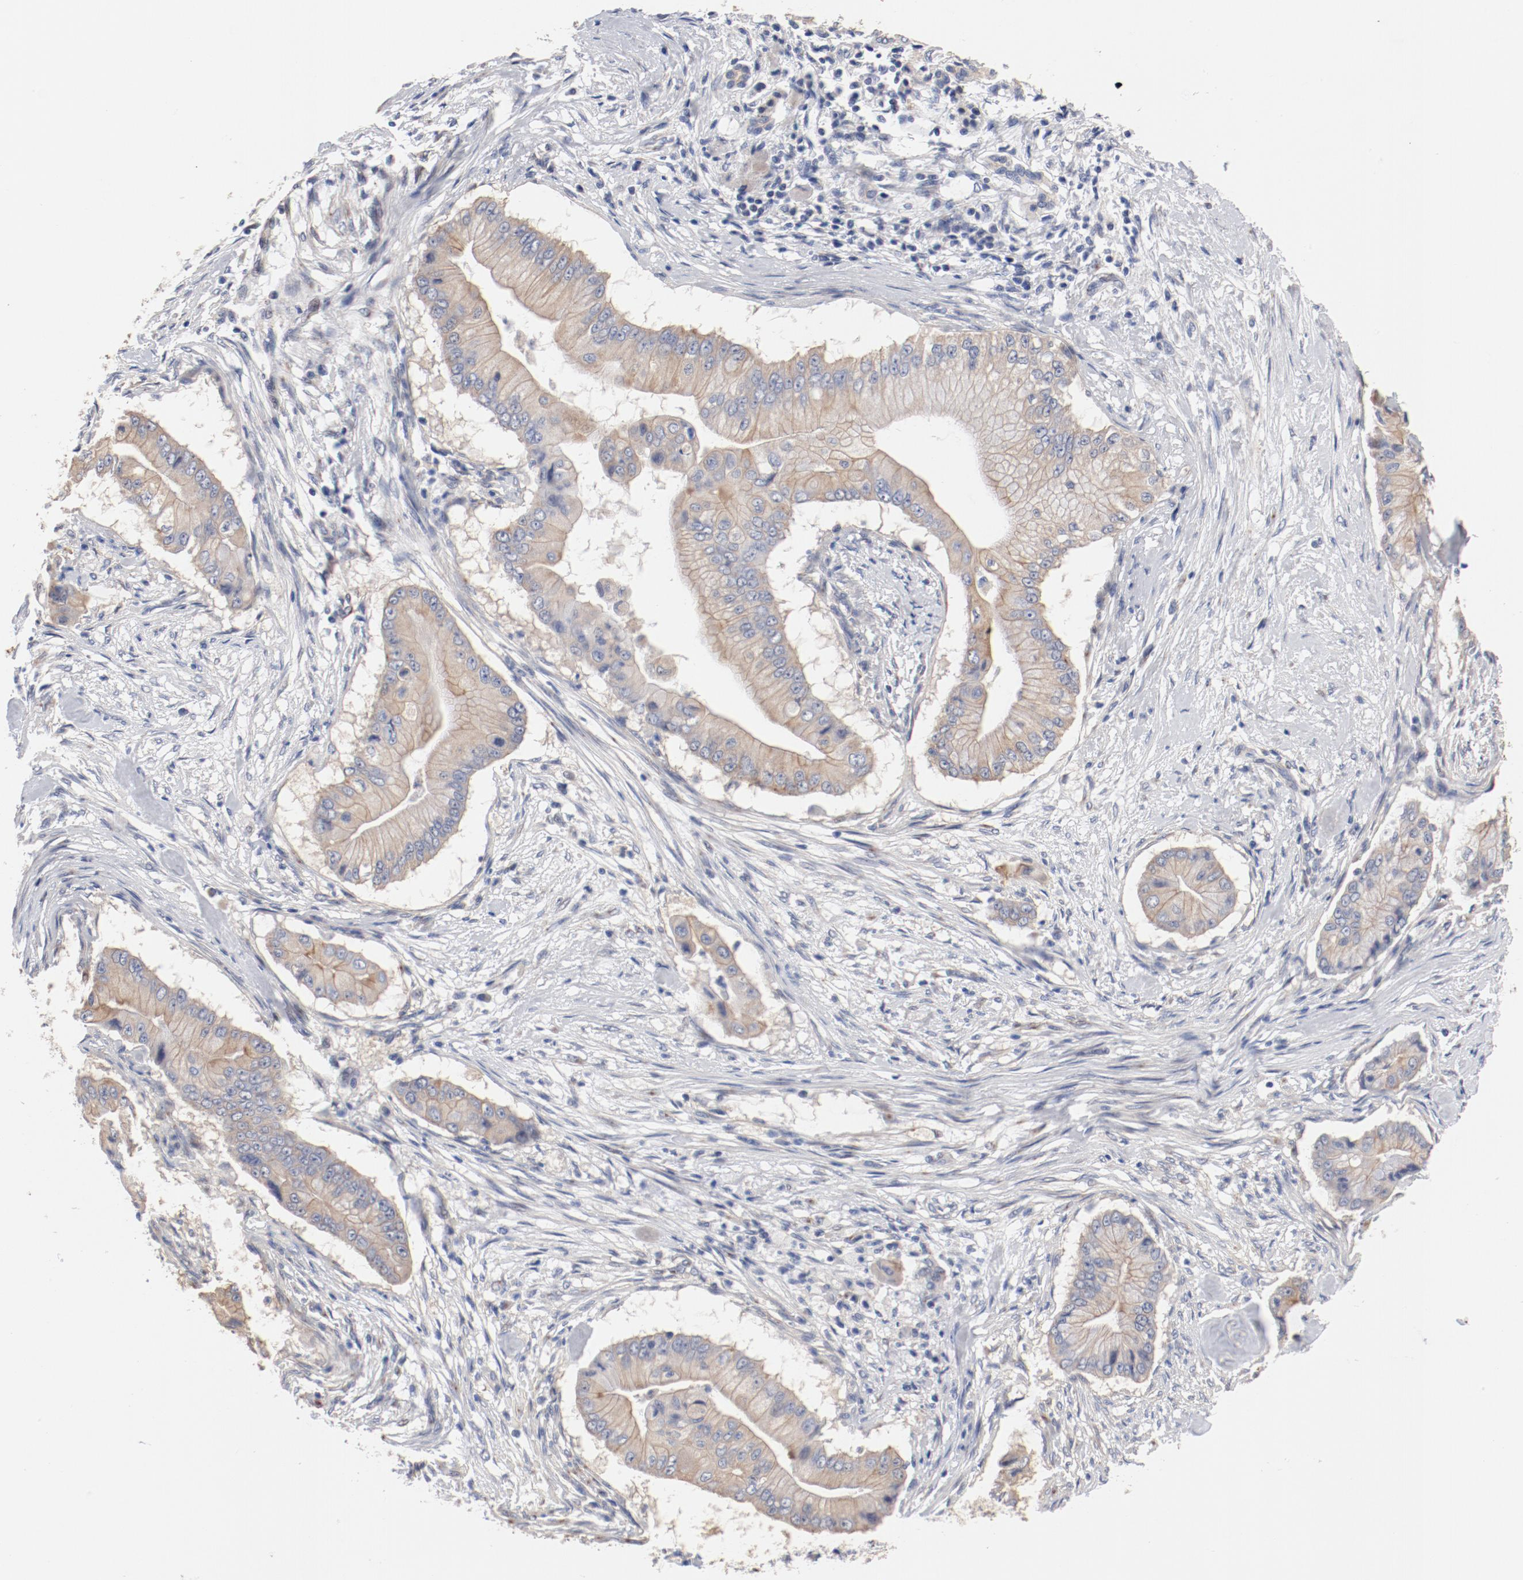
{"staining": {"intensity": "weak", "quantity": ">75%", "location": "cytoplasmic/membranous"}, "tissue": "pancreatic cancer", "cell_type": "Tumor cells", "image_type": "cancer", "snomed": [{"axis": "morphology", "description": "Adenocarcinoma, NOS"}, {"axis": "topography", "description": "Pancreas"}], "caption": "Immunohistochemistry (DAB) staining of human pancreatic cancer displays weak cytoplasmic/membranous protein expression in about >75% of tumor cells. (IHC, brightfield microscopy, high magnification).", "gene": "GPR143", "patient": {"sex": "male", "age": 62}}